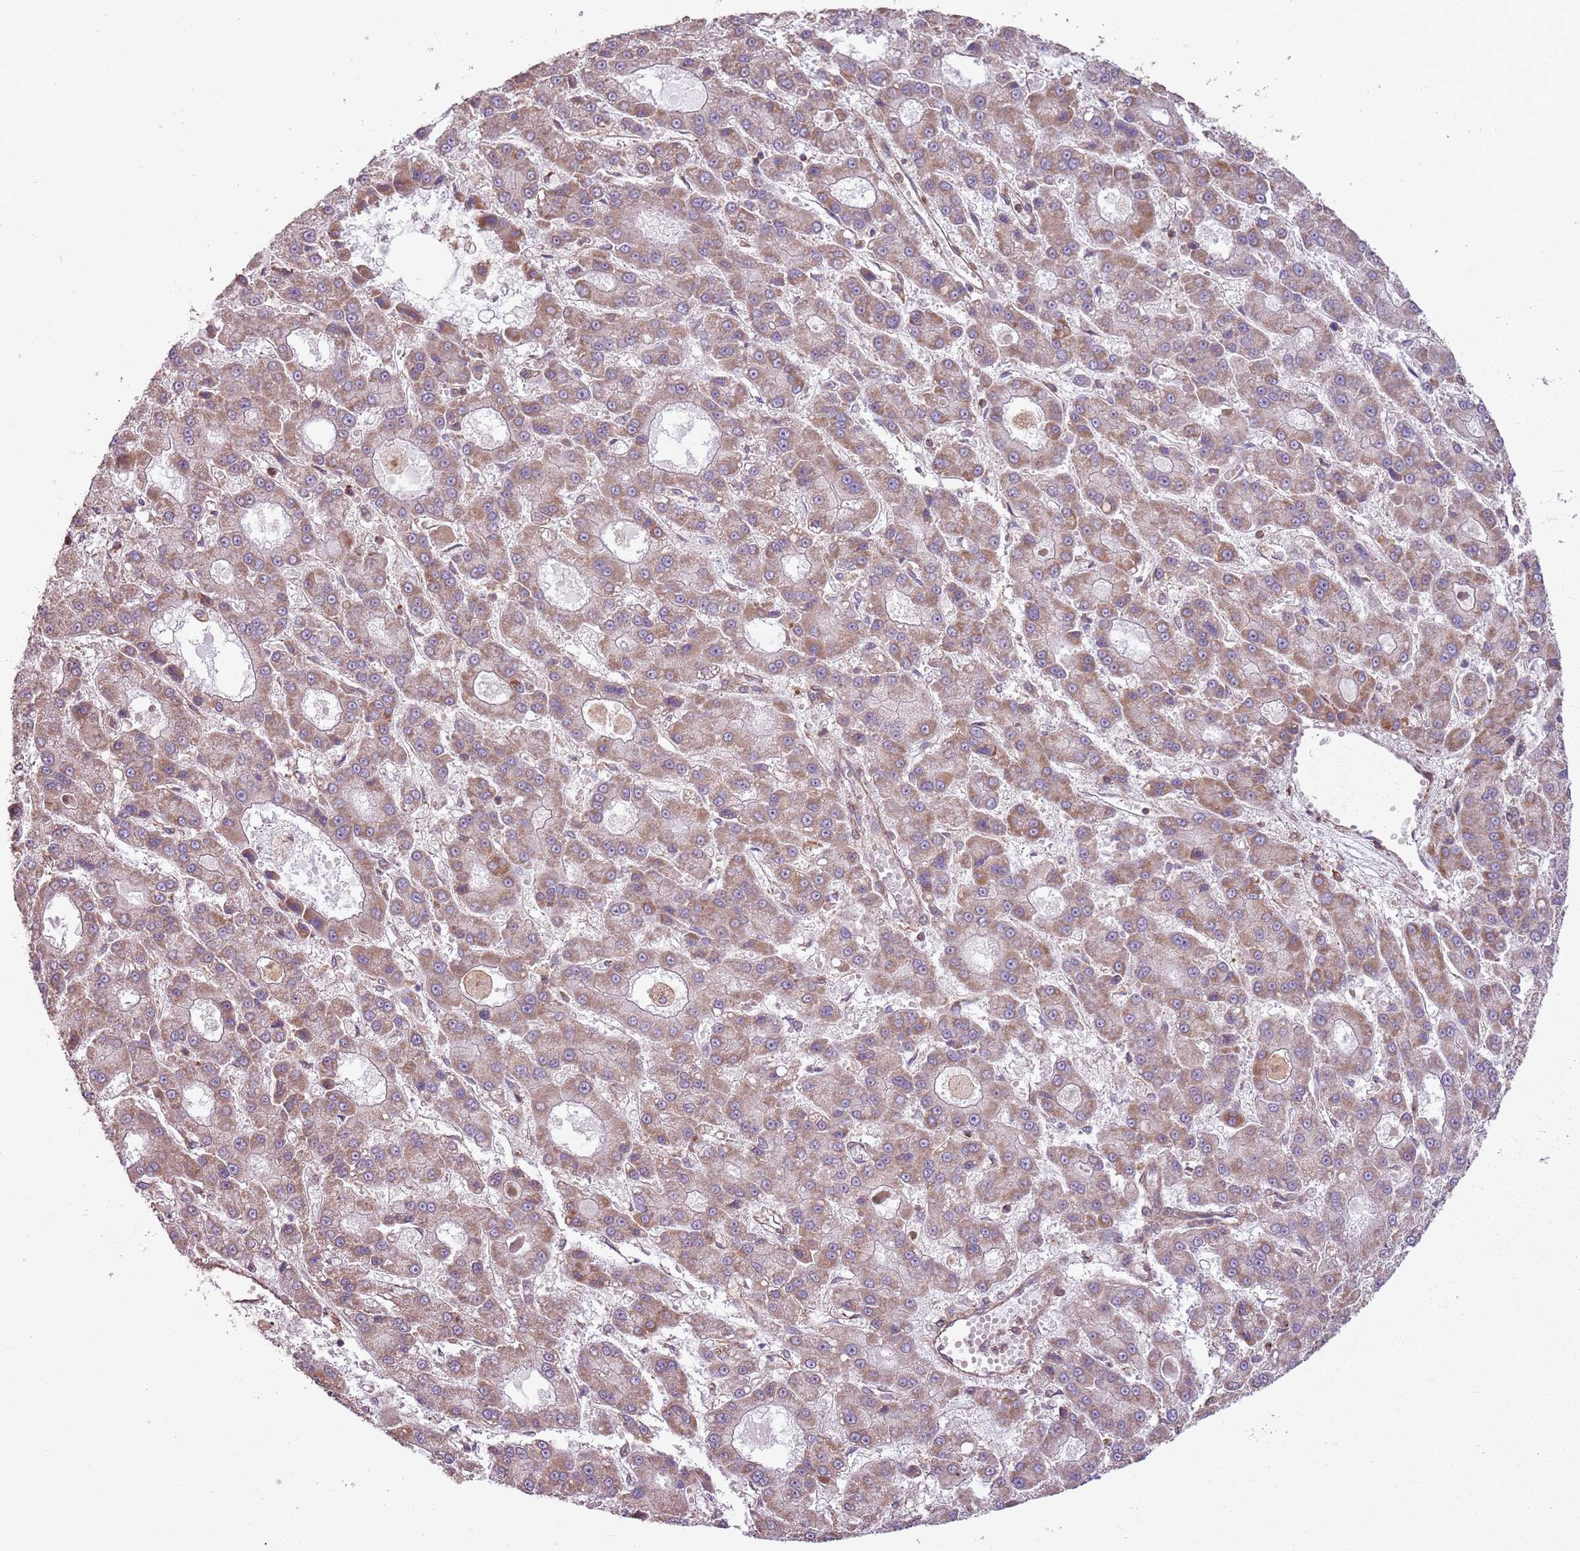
{"staining": {"intensity": "moderate", "quantity": ">75%", "location": "cytoplasmic/membranous"}, "tissue": "liver cancer", "cell_type": "Tumor cells", "image_type": "cancer", "snomed": [{"axis": "morphology", "description": "Carcinoma, Hepatocellular, NOS"}, {"axis": "topography", "description": "Liver"}], "caption": "This micrograph exhibits immunohistochemistry (IHC) staining of liver cancer (hepatocellular carcinoma), with medium moderate cytoplasmic/membranous staining in about >75% of tumor cells.", "gene": "RPL21", "patient": {"sex": "male", "age": 70}}